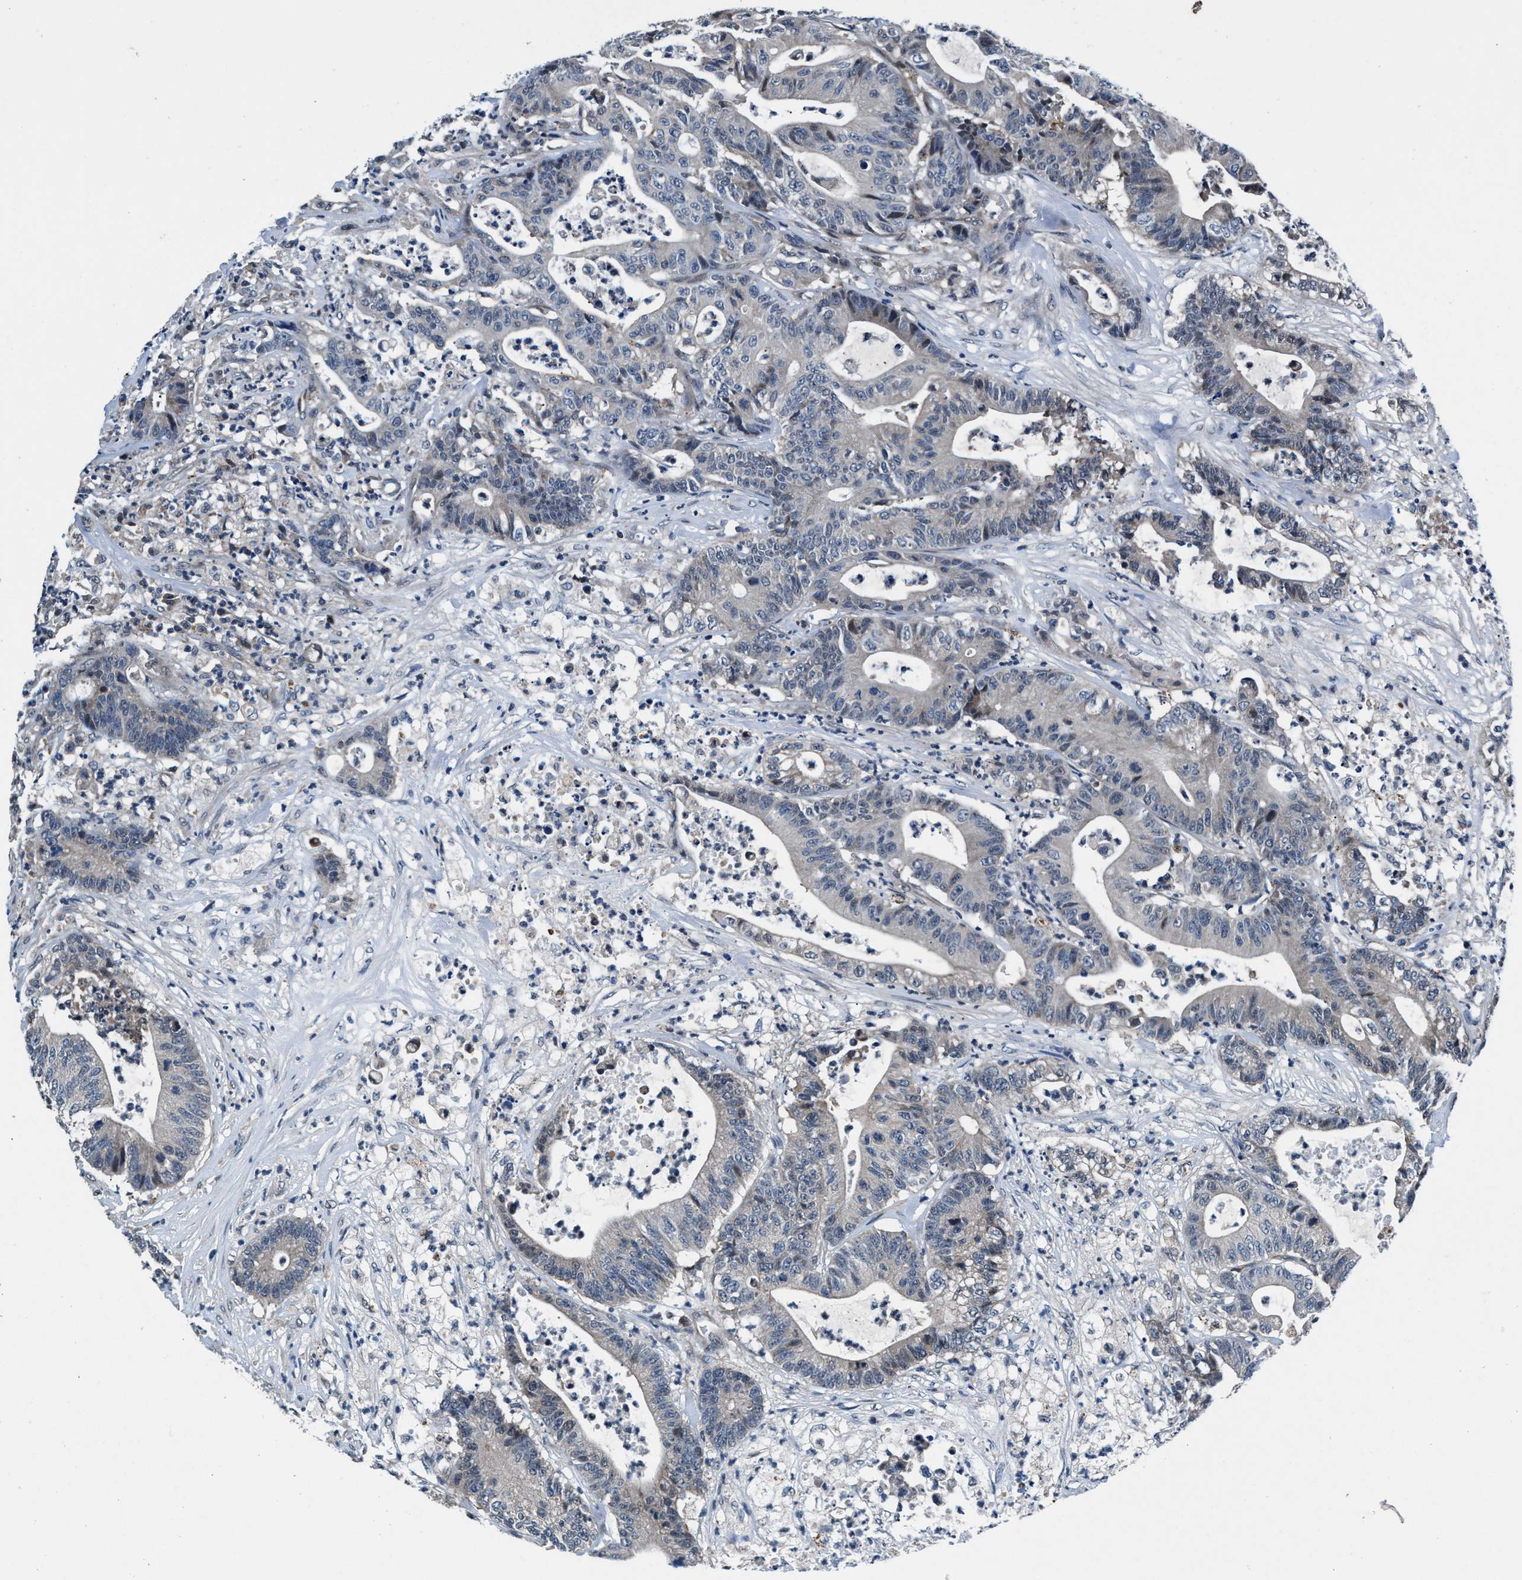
{"staining": {"intensity": "negative", "quantity": "none", "location": "none"}, "tissue": "colorectal cancer", "cell_type": "Tumor cells", "image_type": "cancer", "snomed": [{"axis": "morphology", "description": "Adenocarcinoma, NOS"}, {"axis": "topography", "description": "Colon"}], "caption": "Colorectal adenocarcinoma stained for a protein using immunohistochemistry (IHC) displays no positivity tumor cells.", "gene": "PRPSAP2", "patient": {"sex": "female", "age": 84}}